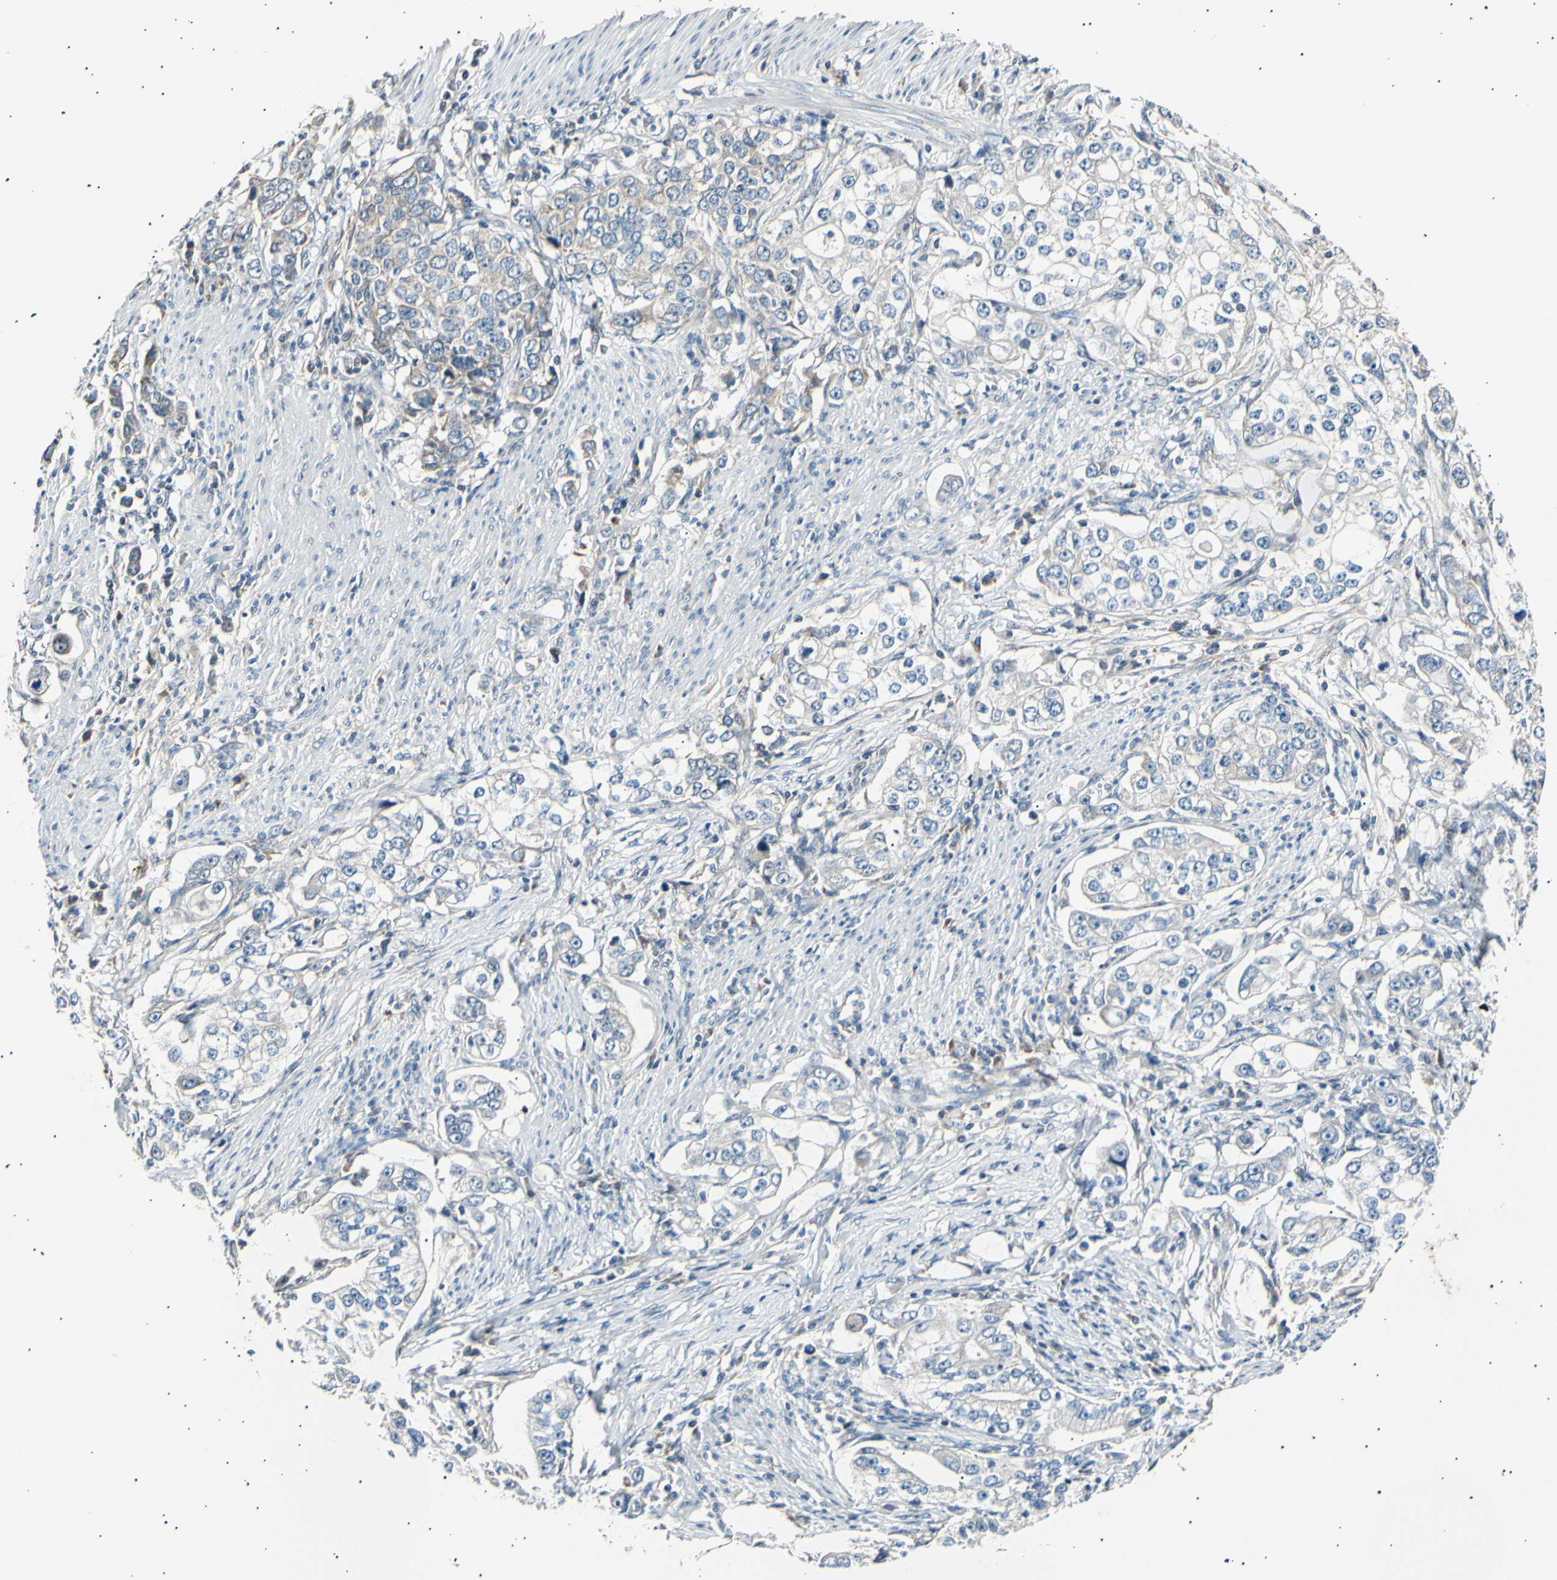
{"staining": {"intensity": "weak", "quantity": ">75%", "location": "cytoplasmic/membranous"}, "tissue": "stomach cancer", "cell_type": "Tumor cells", "image_type": "cancer", "snomed": [{"axis": "morphology", "description": "Adenocarcinoma, NOS"}, {"axis": "topography", "description": "Stomach, lower"}], "caption": "Stomach cancer (adenocarcinoma) was stained to show a protein in brown. There is low levels of weak cytoplasmic/membranous positivity in about >75% of tumor cells.", "gene": "ITGA6", "patient": {"sex": "female", "age": 72}}